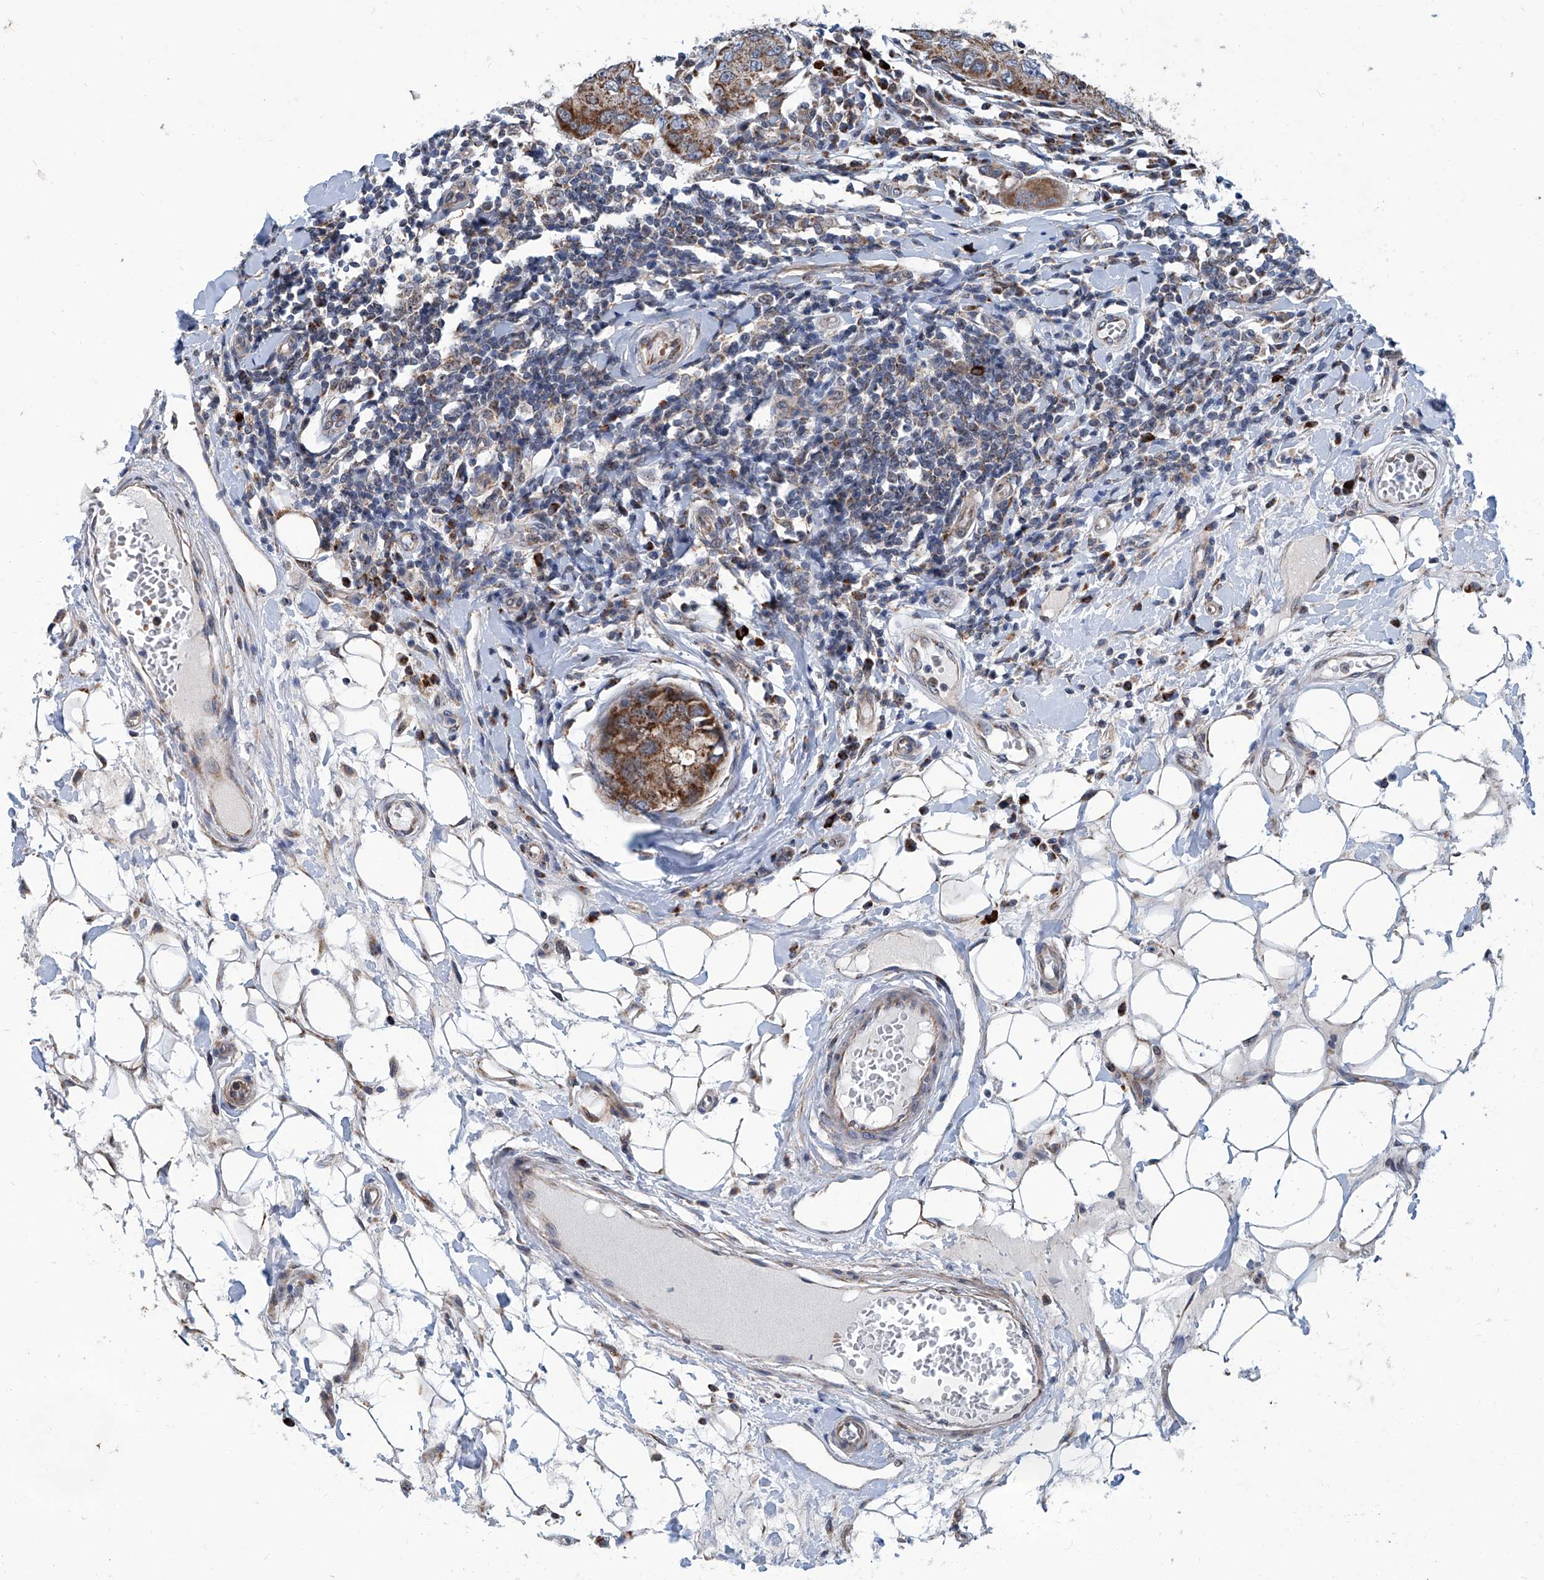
{"staining": {"intensity": "moderate", "quantity": ">75%", "location": "cytoplasmic/membranous"}, "tissue": "breast cancer", "cell_type": "Tumor cells", "image_type": "cancer", "snomed": [{"axis": "morphology", "description": "Duct carcinoma"}, {"axis": "topography", "description": "Breast"}], "caption": "A high-resolution histopathology image shows immunohistochemistry (IHC) staining of breast cancer (invasive ductal carcinoma), which exhibits moderate cytoplasmic/membranous positivity in about >75% of tumor cells.", "gene": "USP48", "patient": {"sex": "female", "age": 27}}